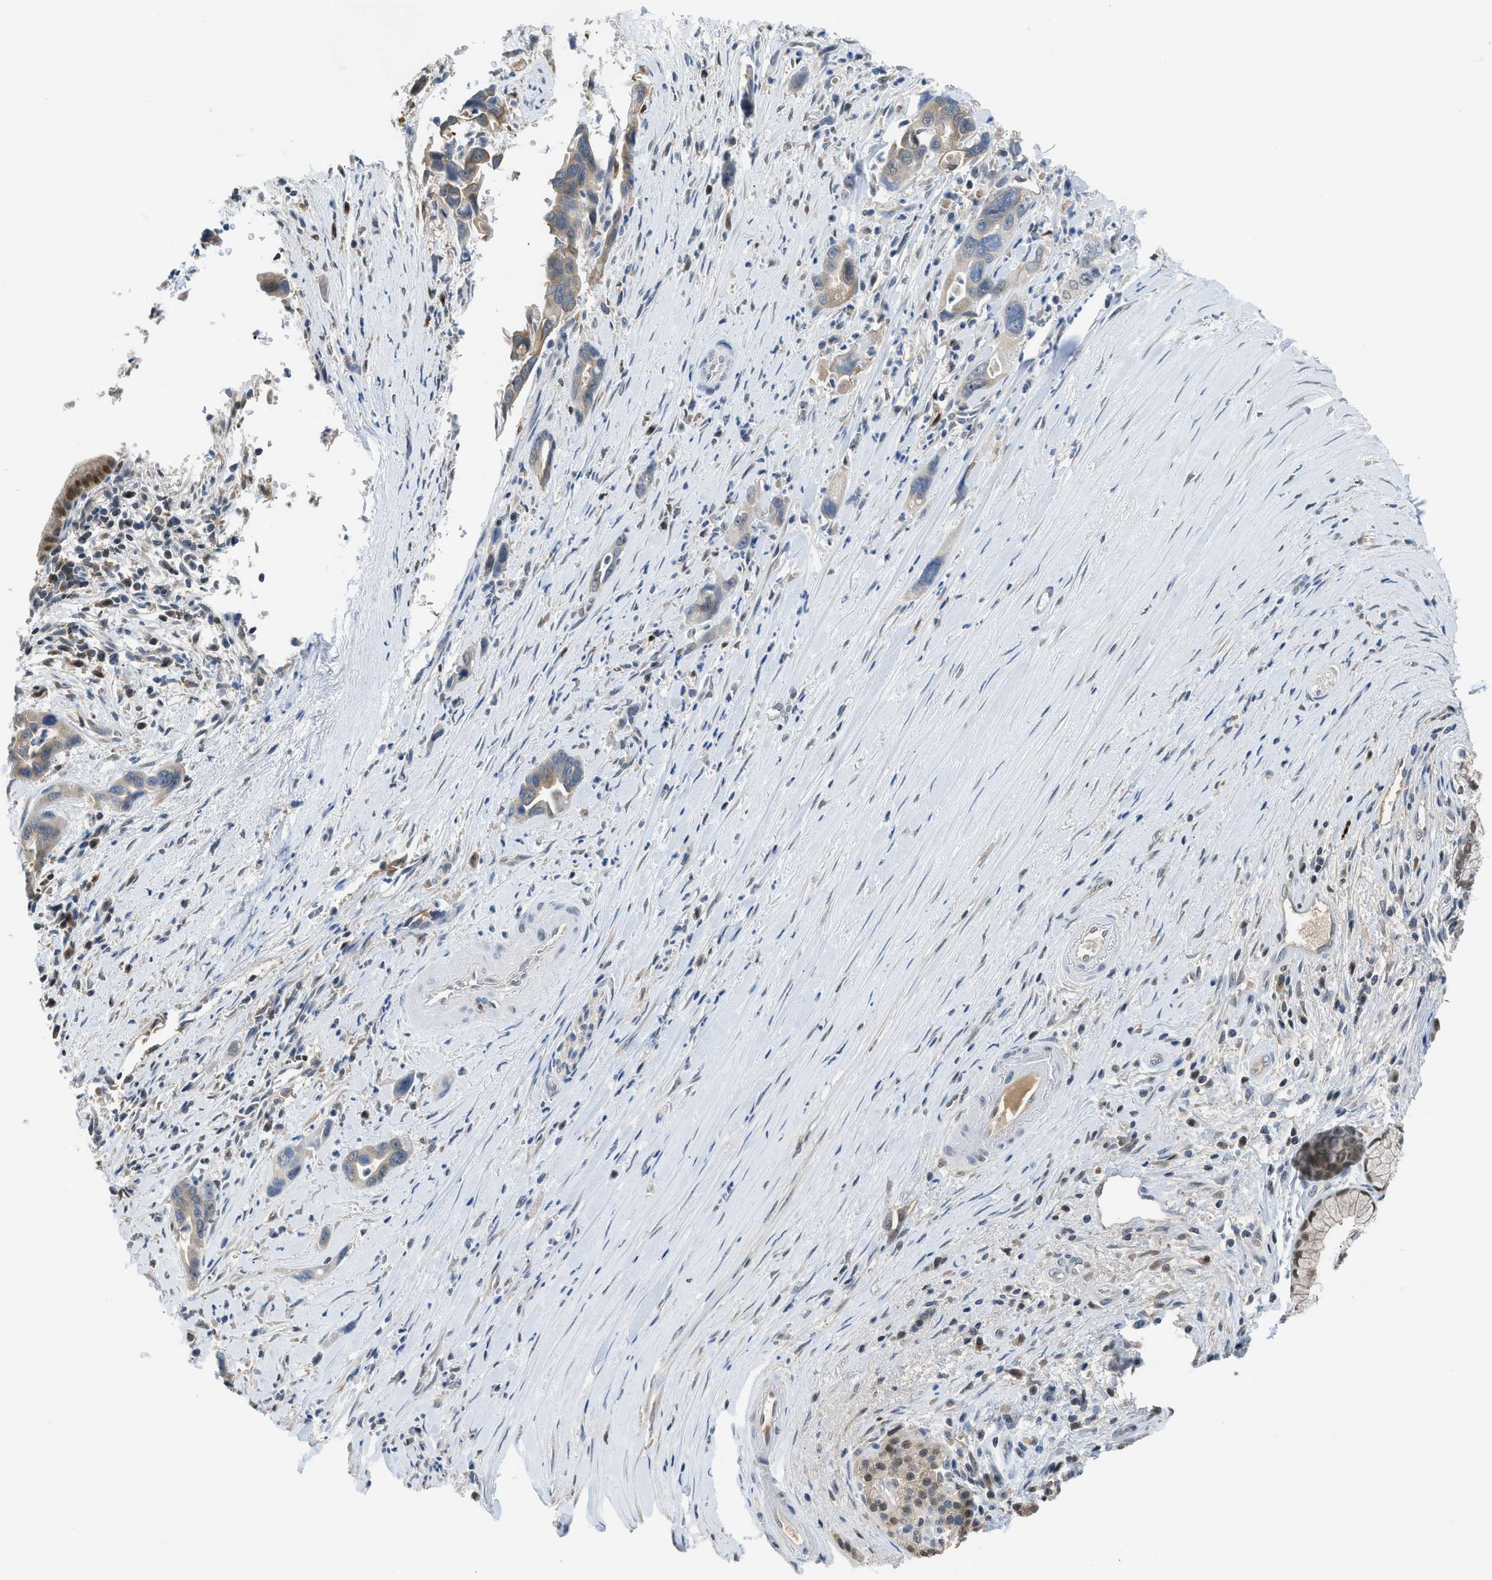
{"staining": {"intensity": "weak", "quantity": "<25%", "location": "cytoplasmic/membranous"}, "tissue": "pancreatic cancer", "cell_type": "Tumor cells", "image_type": "cancer", "snomed": [{"axis": "morphology", "description": "Adenocarcinoma, NOS"}, {"axis": "topography", "description": "Pancreas"}], "caption": "Immunohistochemistry histopathology image of human pancreatic cancer stained for a protein (brown), which demonstrates no positivity in tumor cells.", "gene": "ALX1", "patient": {"sex": "male", "age": 56}}